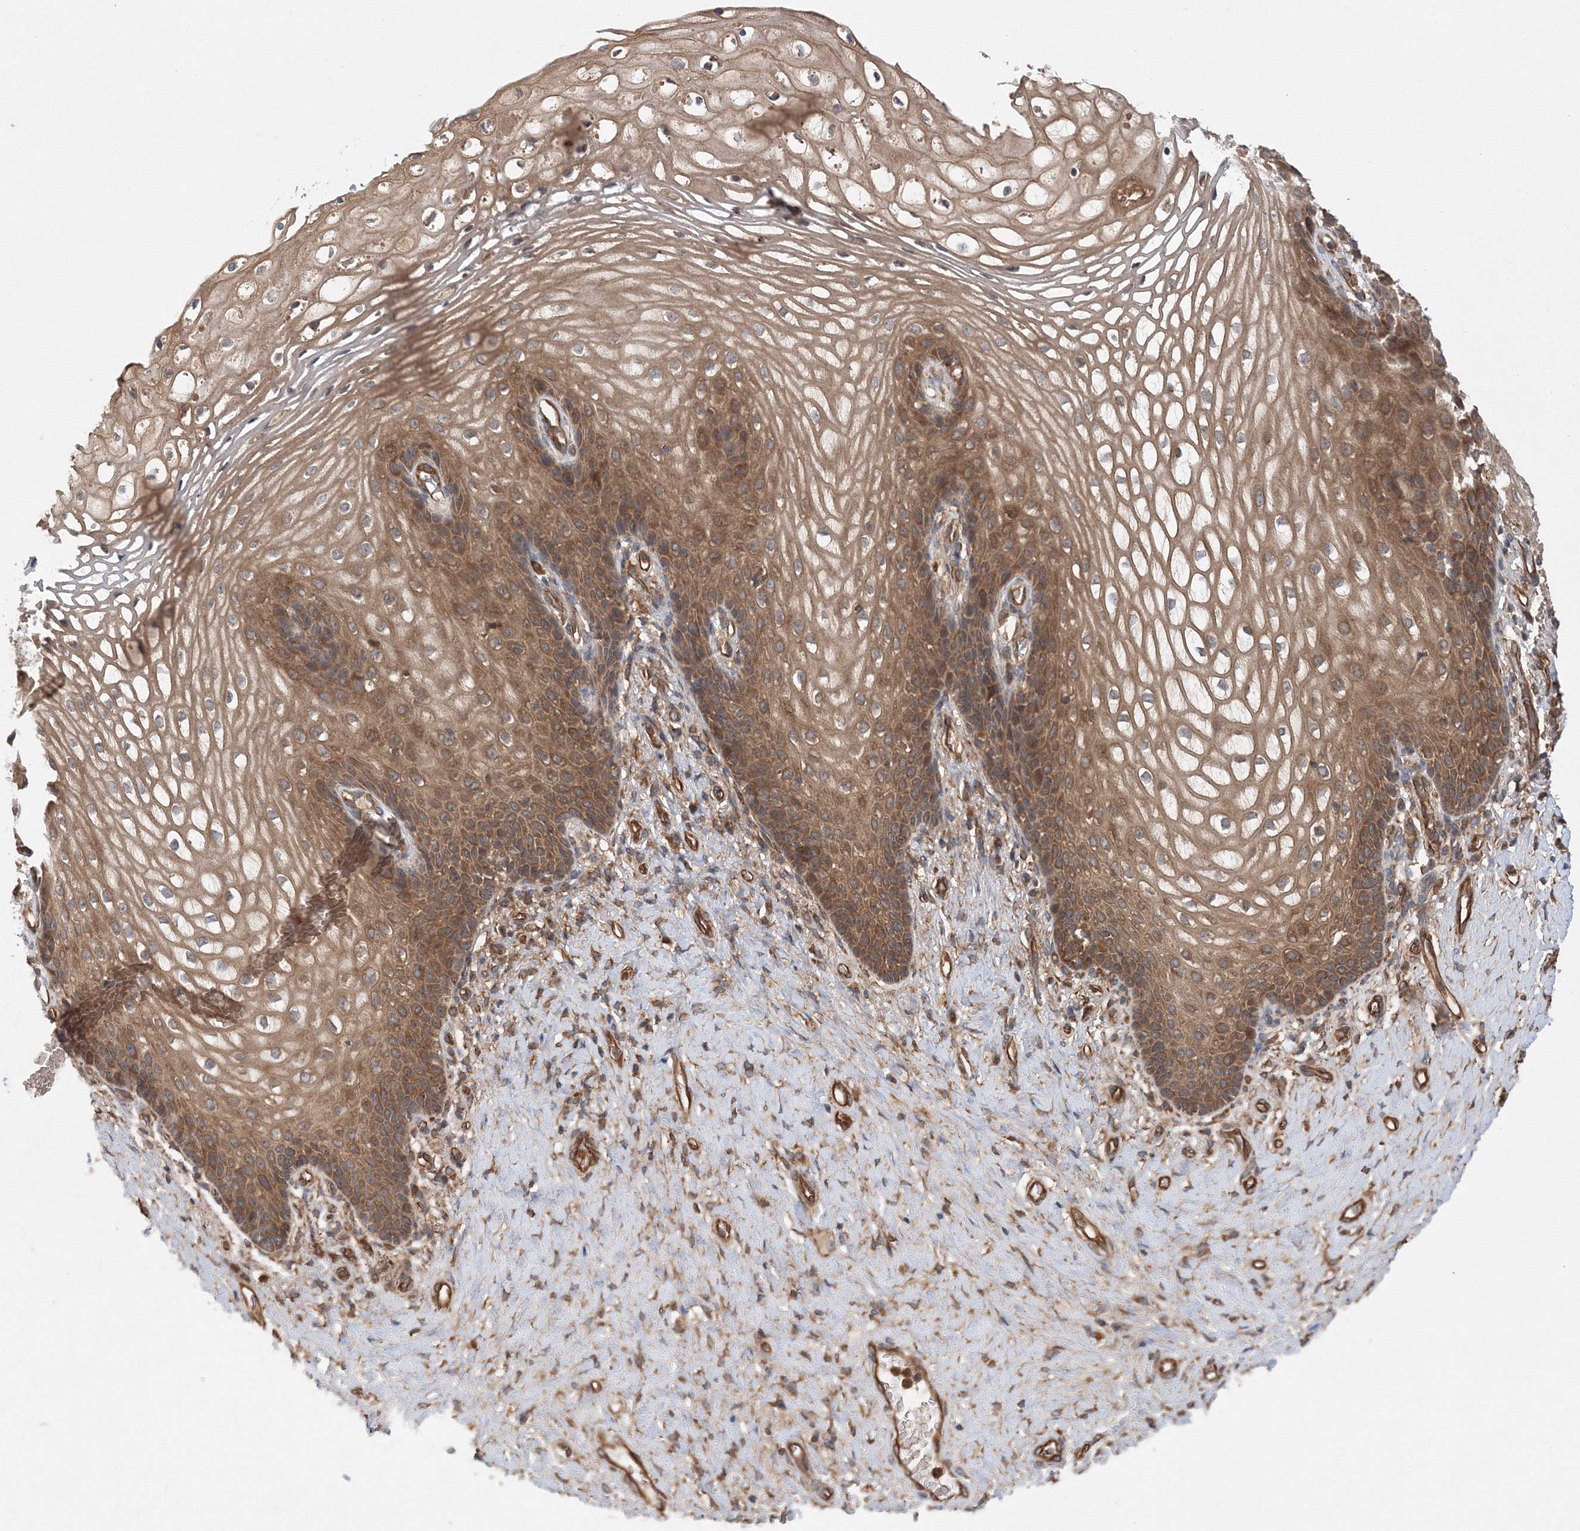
{"staining": {"intensity": "moderate", "quantity": ">75%", "location": "cytoplasmic/membranous"}, "tissue": "vagina", "cell_type": "Squamous epithelial cells", "image_type": "normal", "snomed": [{"axis": "morphology", "description": "Normal tissue, NOS"}, {"axis": "topography", "description": "Vagina"}], "caption": "Benign vagina was stained to show a protein in brown. There is medium levels of moderate cytoplasmic/membranous positivity in about >75% of squamous epithelial cells. (Brightfield microscopy of DAB IHC at high magnification).", "gene": "ATG3", "patient": {"sex": "female", "age": 60}}